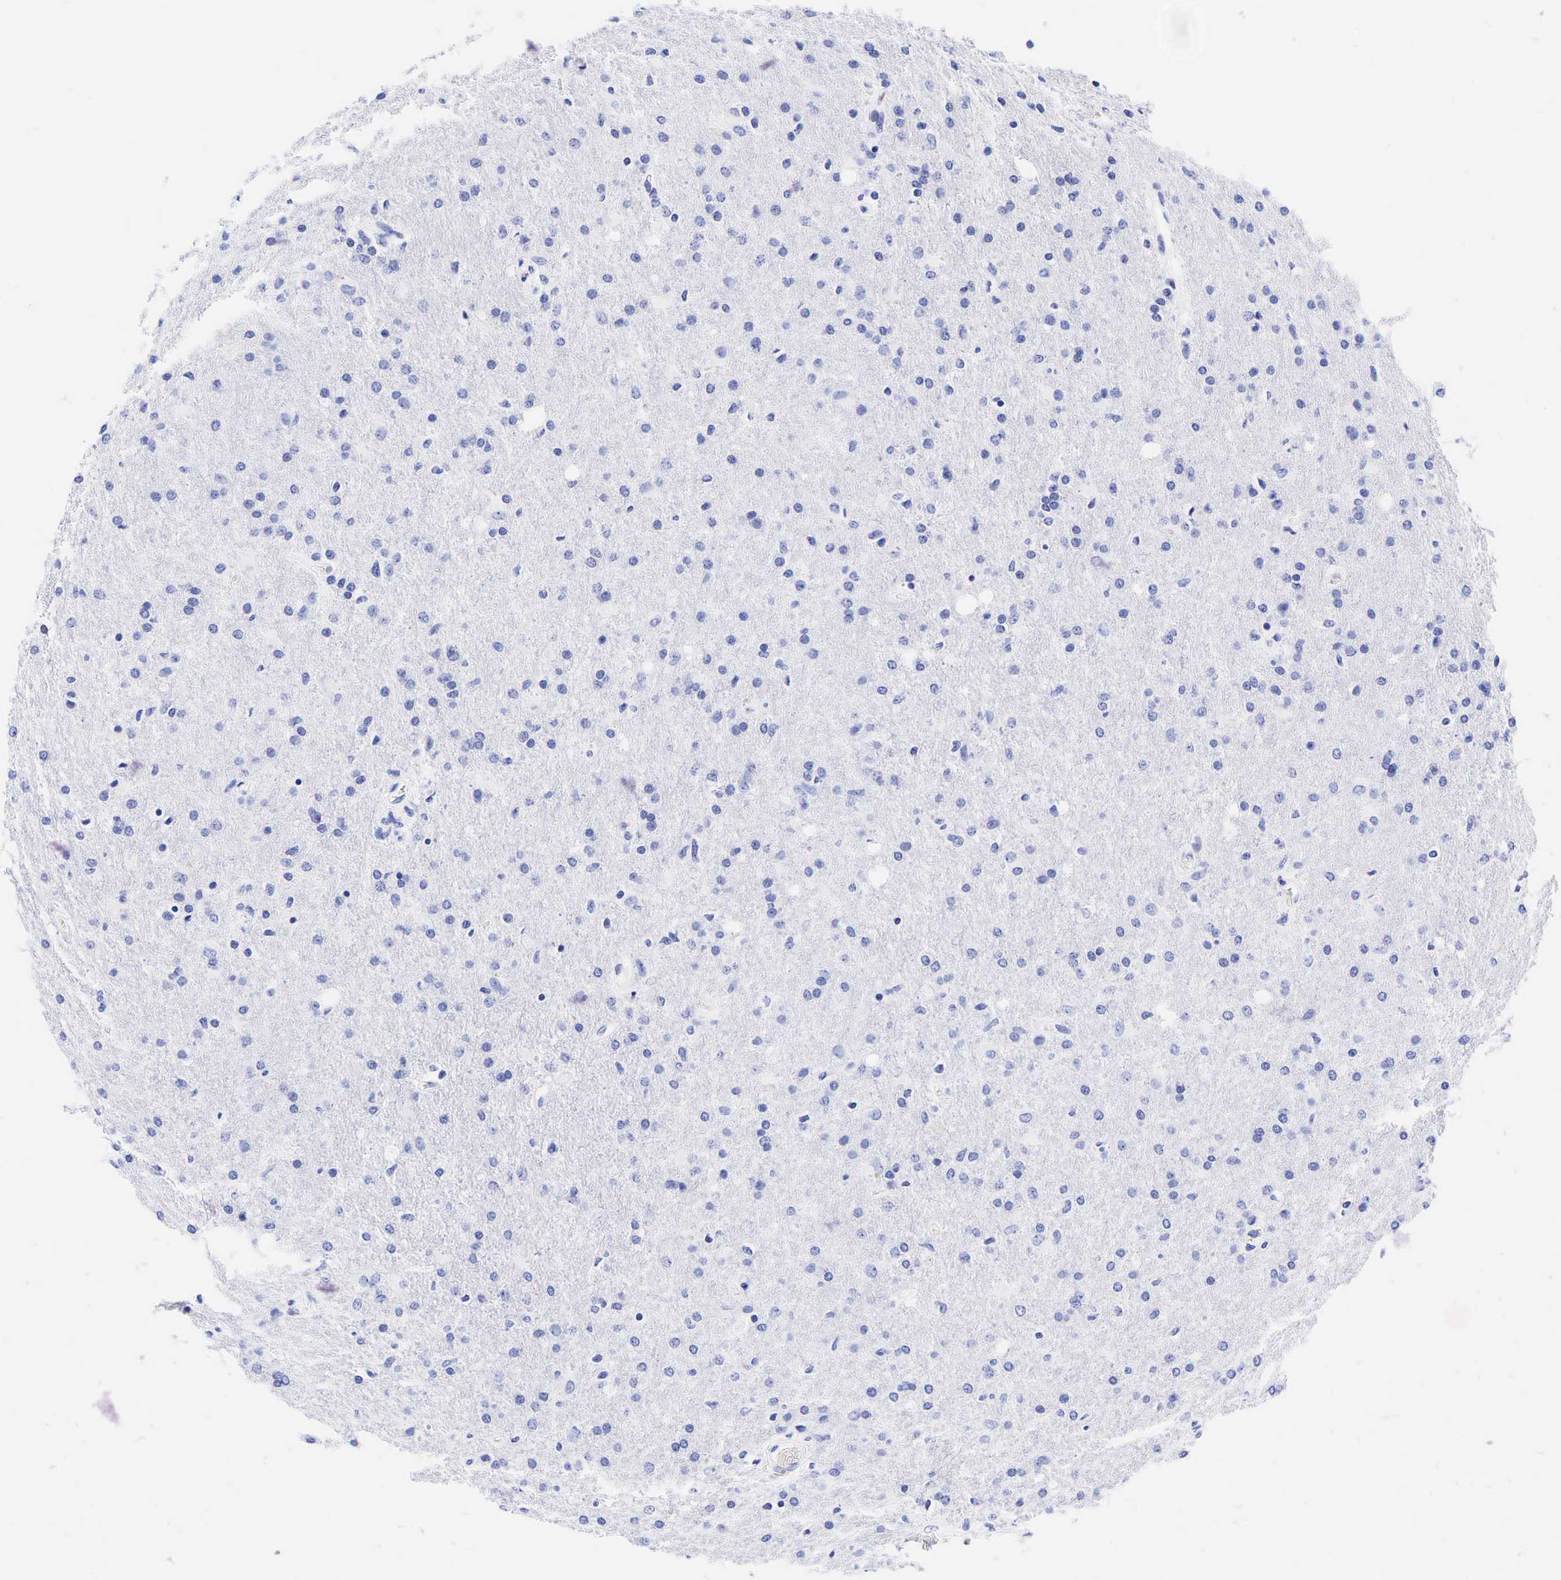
{"staining": {"intensity": "negative", "quantity": "none", "location": "none"}, "tissue": "glioma", "cell_type": "Tumor cells", "image_type": "cancer", "snomed": [{"axis": "morphology", "description": "Glioma, malignant, High grade"}, {"axis": "topography", "description": "Brain"}], "caption": "Glioma was stained to show a protein in brown. There is no significant expression in tumor cells.", "gene": "FUT4", "patient": {"sex": "male", "age": 68}}